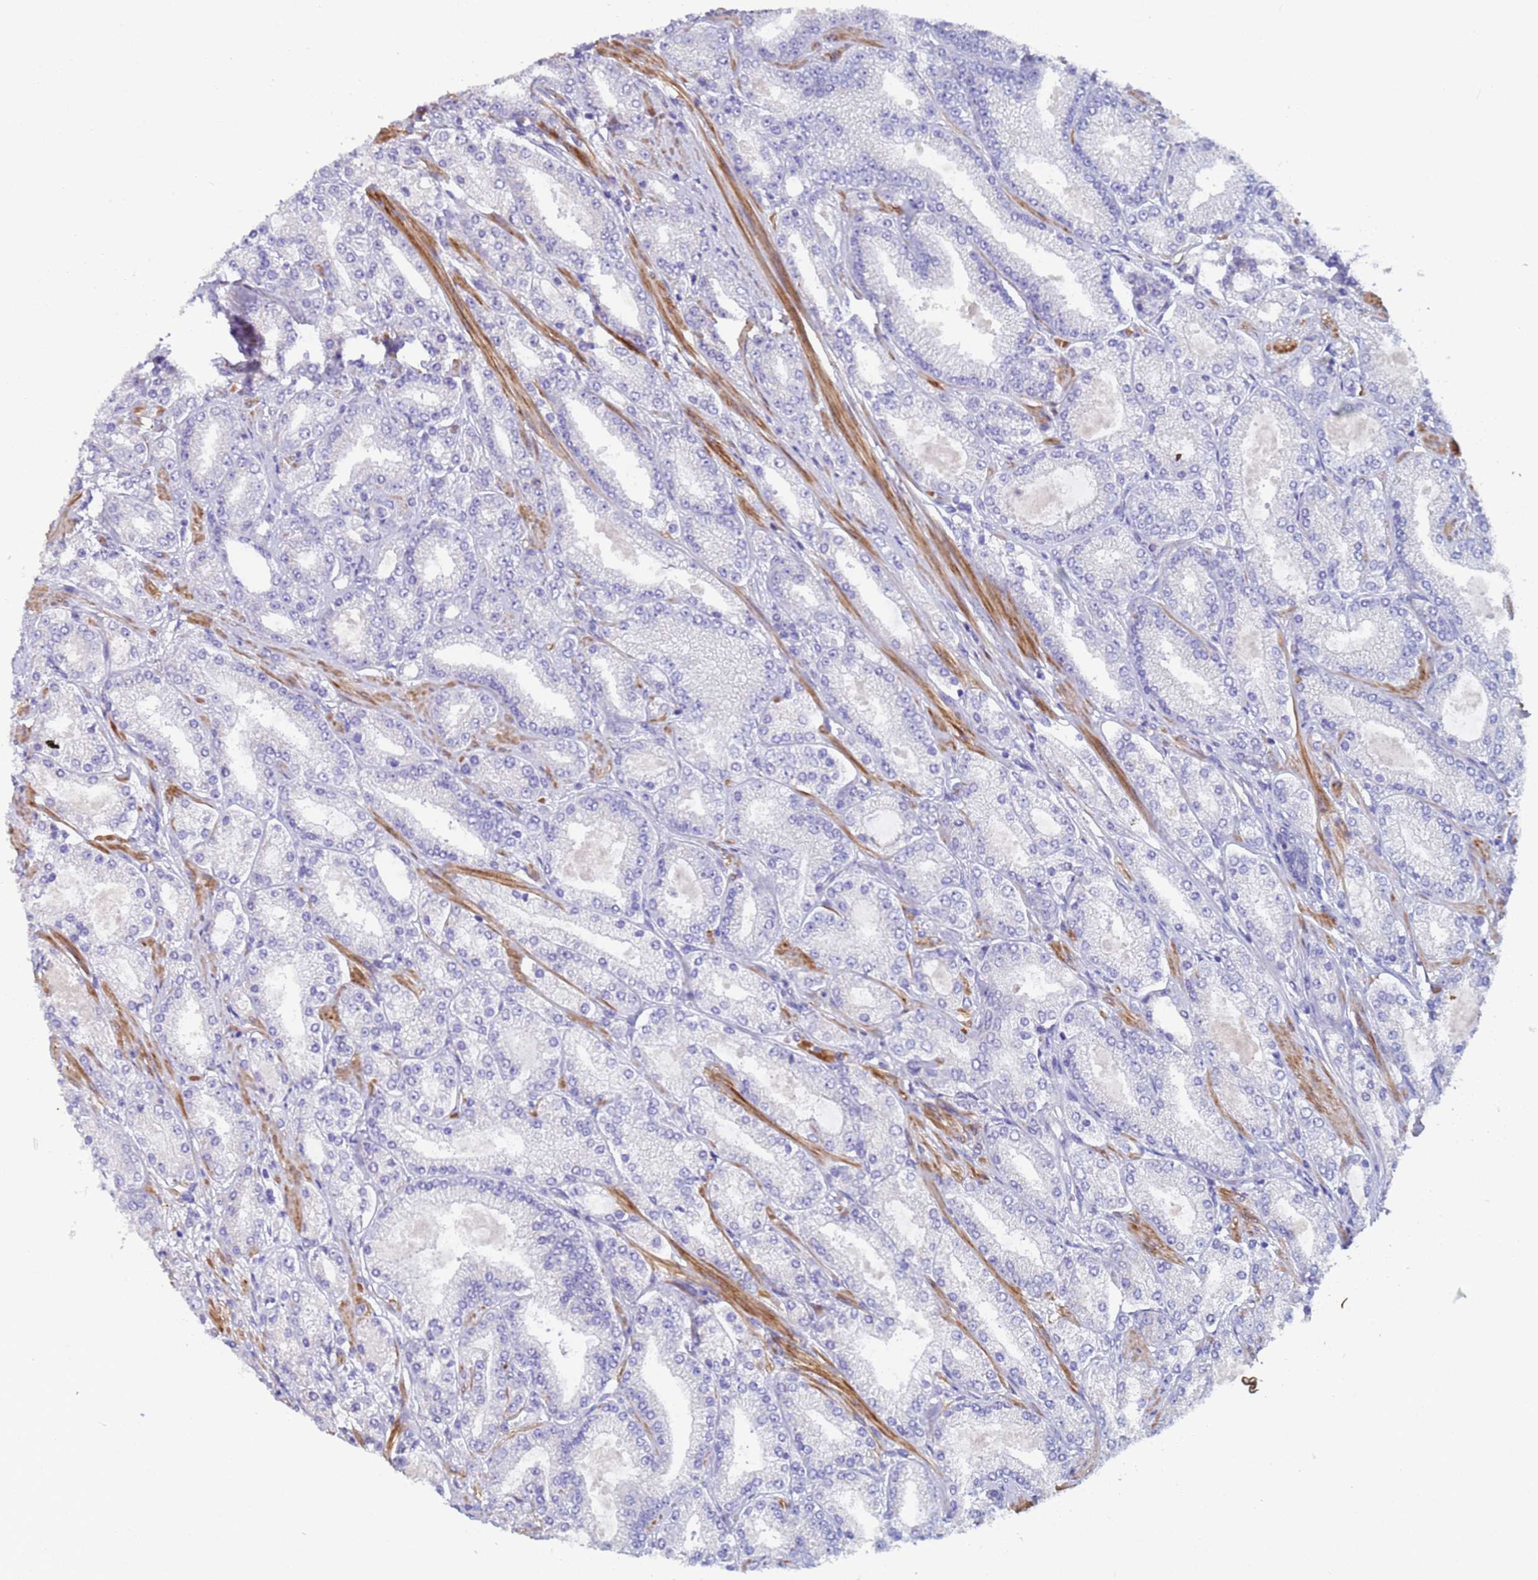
{"staining": {"intensity": "negative", "quantity": "none", "location": "none"}, "tissue": "prostate cancer", "cell_type": "Tumor cells", "image_type": "cancer", "snomed": [{"axis": "morphology", "description": "Adenocarcinoma, High grade"}, {"axis": "topography", "description": "Prostate"}], "caption": "The histopathology image shows no significant expression in tumor cells of high-grade adenocarcinoma (prostate).", "gene": "KBTBD3", "patient": {"sex": "male", "age": 68}}